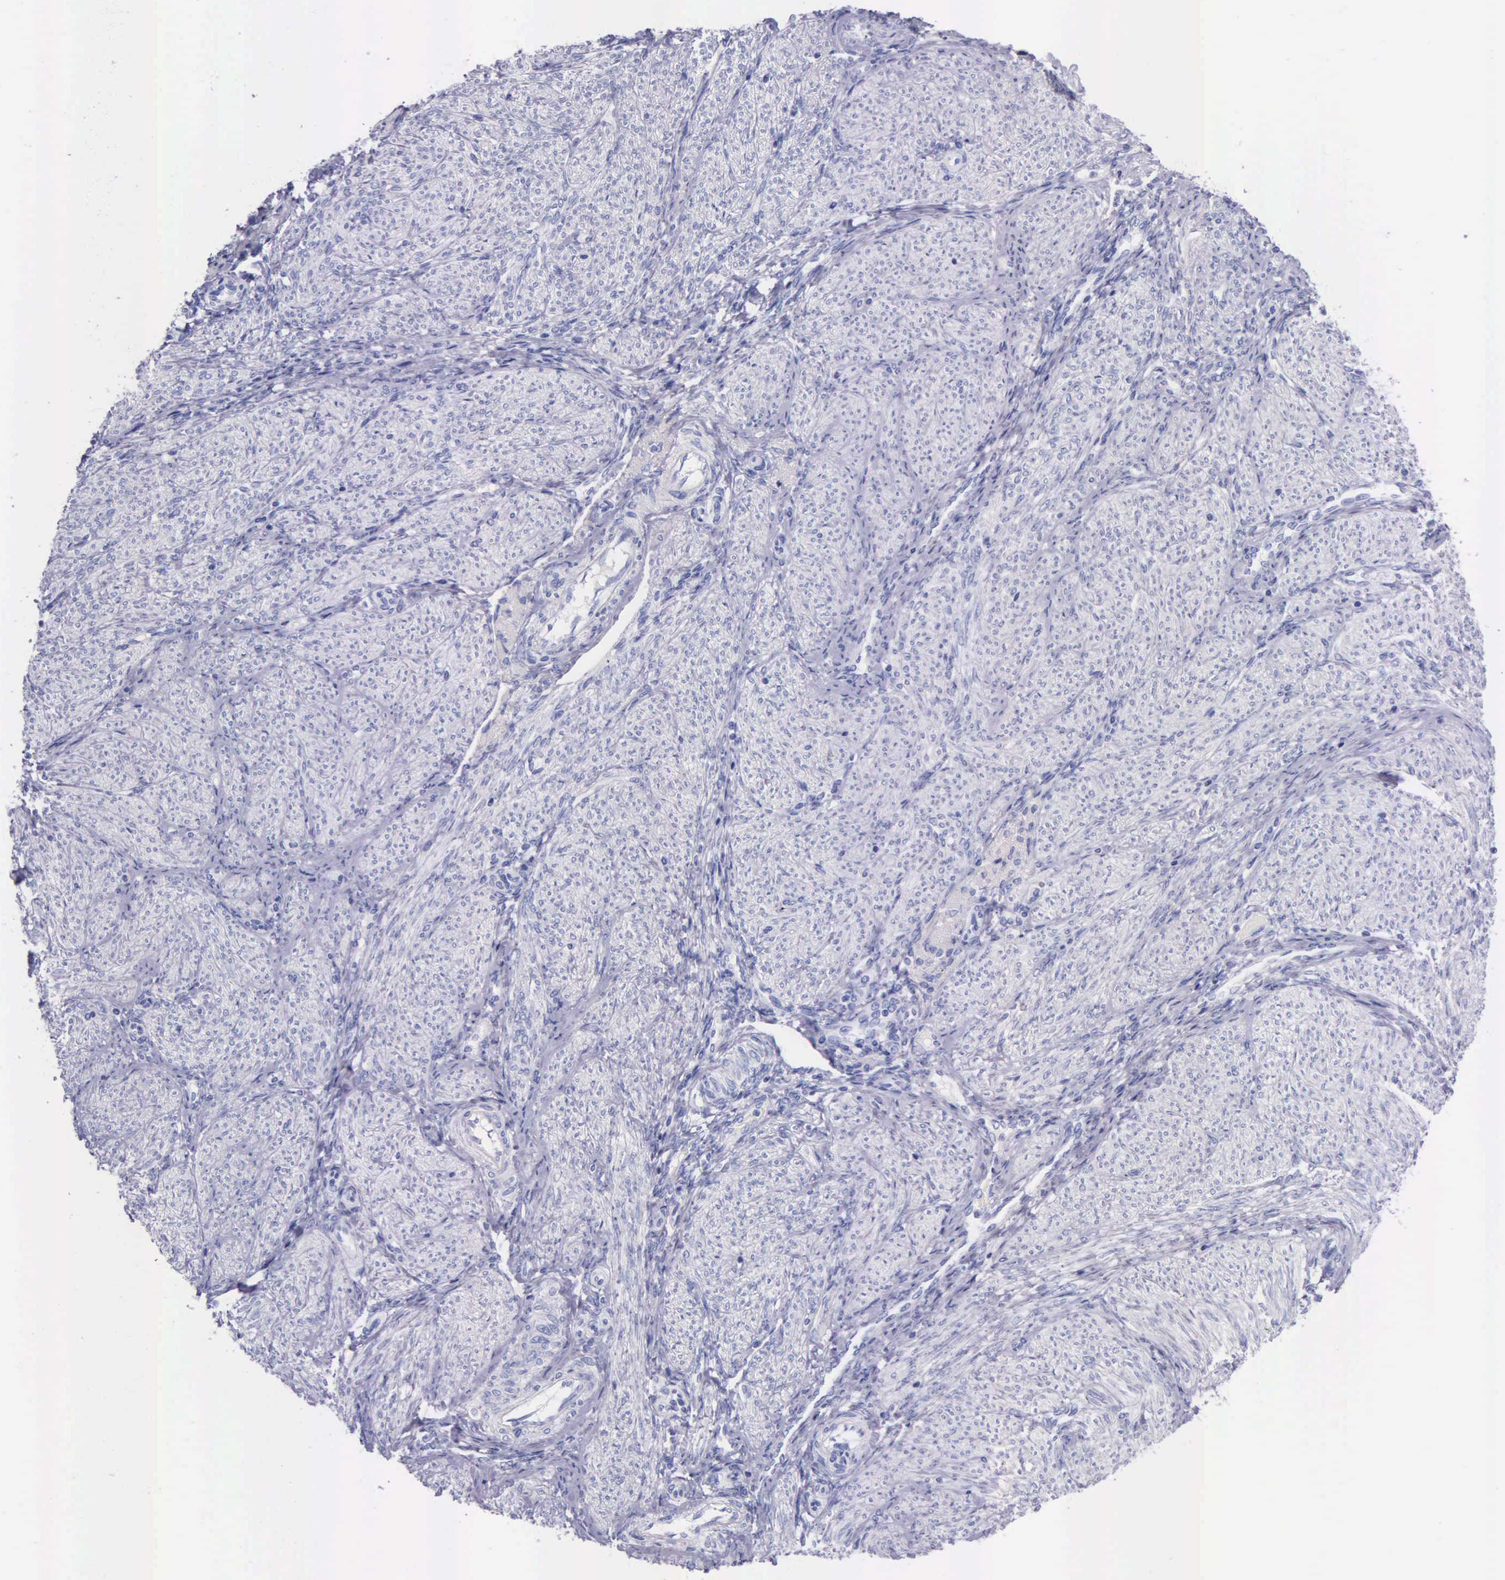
{"staining": {"intensity": "negative", "quantity": "none", "location": "none"}, "tissue": "endometrium", "cell_type": "Cells in endometrial stroma", "image_type": "normal", "snomed": [{"axis": "morphology", "description": "Normal tissue, NOS"}, {"axis": "topography", "description": "Endometrium"}], "caption": "High power microscopy image of an immunohistochemistry (IHC) image of benign endometrium, revealing no significant expression in cells in endometrial stroma.", "gene": "KLK2", "patient": {"sex": "female", "age": 36}}